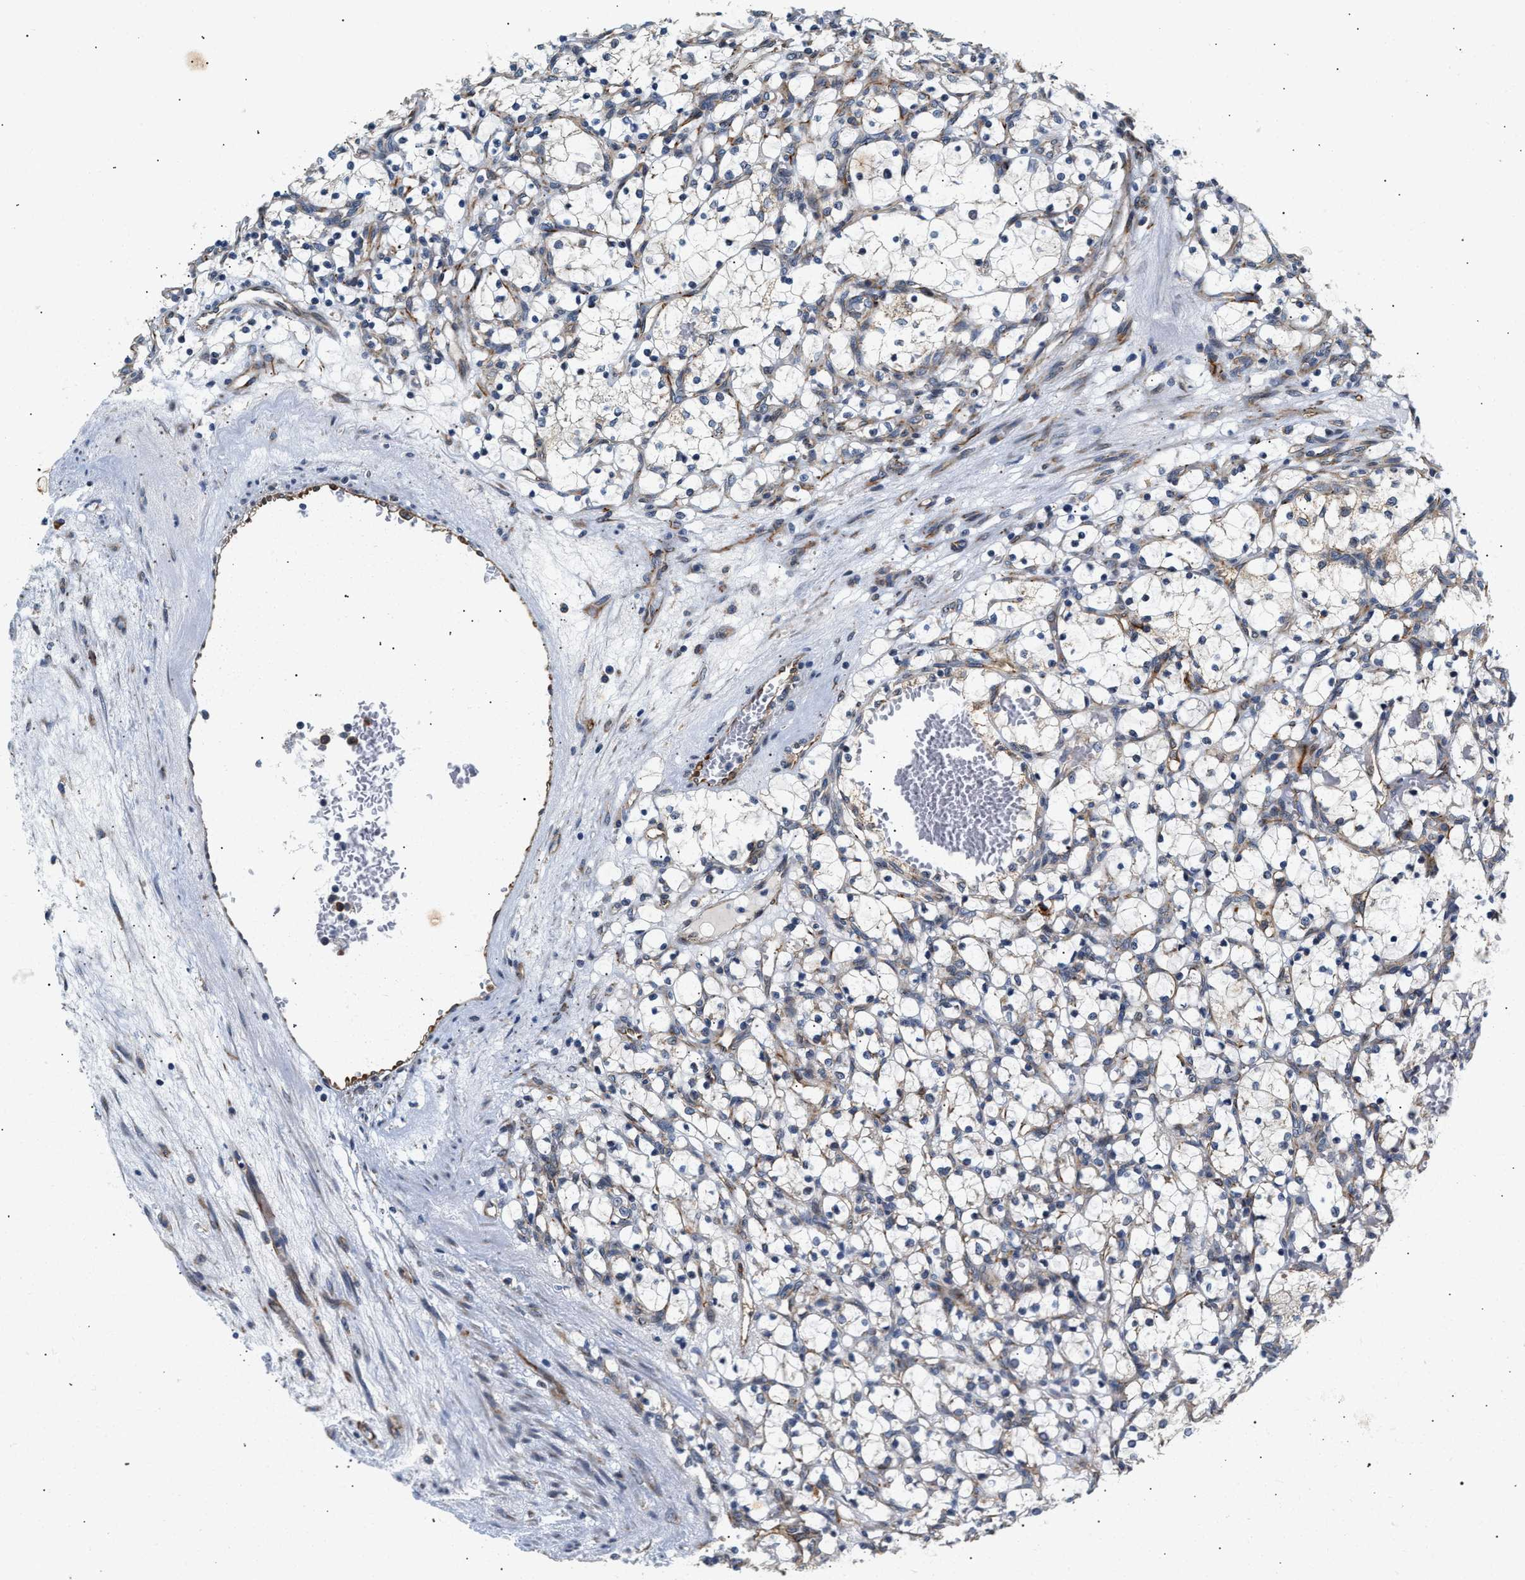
{"staining": {"intensity": "negative", "quantity": "none", "location": "none"}, "tissue": "renal cancer", "cell_type": "Tumor cells", "image_type": "cancer", "snomed": [{"axis": "morphology", "description": "Adenocarcinoma, NOS"}, {"axis": "topography", "description": "Kidney"}], "caption": "Immunohistochemical staining of renal cancer (adenocarcinoma) shows no significant staining in tumor cells.", "gene": "IFT74", "patient": {"sex": "female", "age": 69}}